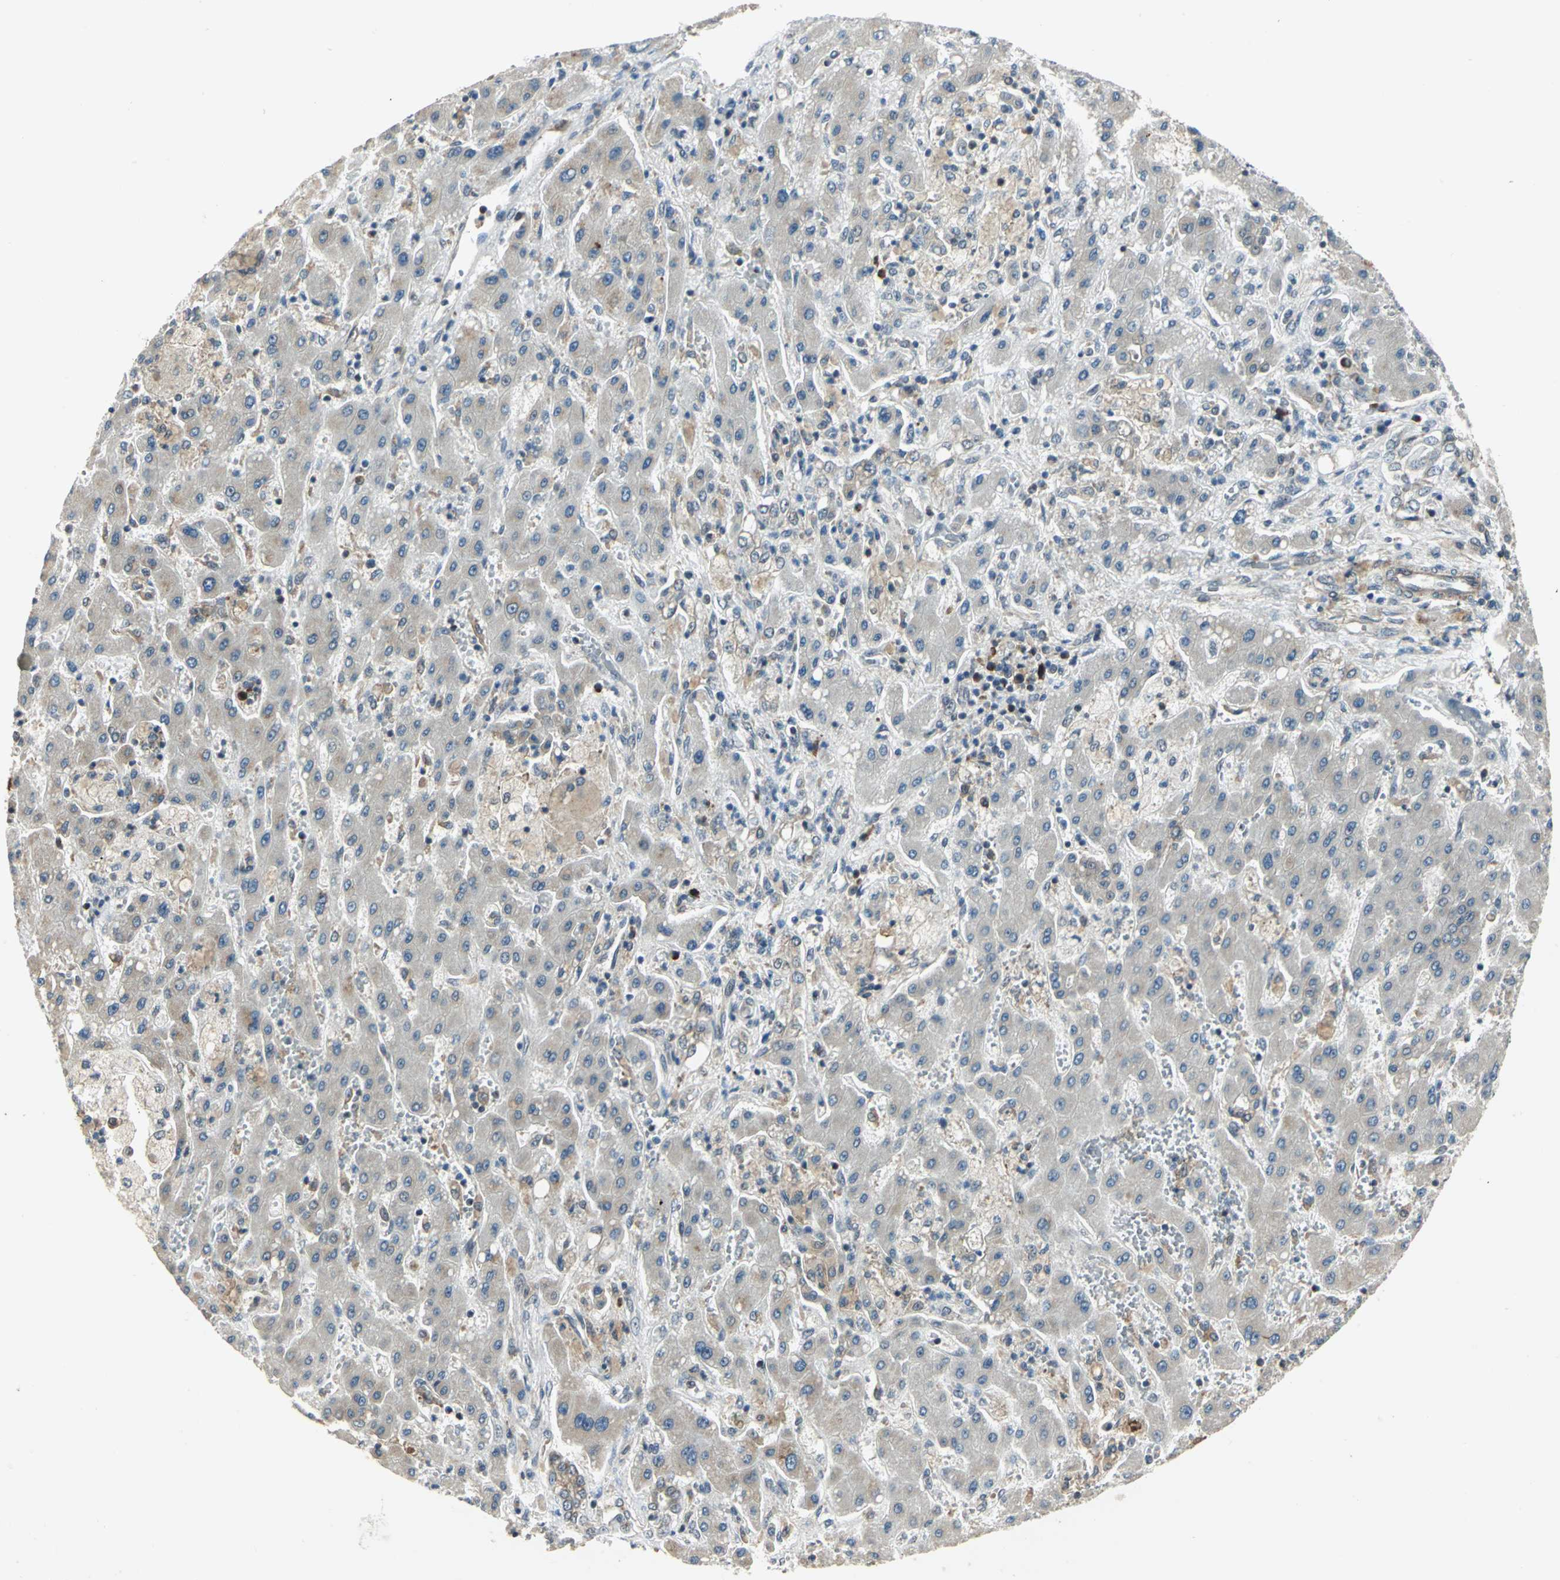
{"staining": {"intensity": "weak", "quantity": "<25%", "location": "cytoplasmic/membranous"}, "tissue": "liver cancer", "cell_type": "Tumor cells", "image_type": "cancer", "snomed": [{"axis": "morphology", "description": "Cholangiocarcinoma"}, {"axis": "topography", "description": "Liver"}], "caption": "Immunohistochemistry (IHC) micrograph of cholangiocarcinoma (liver) stained for a protein (brown), which demonstrates no expression in tumor cells.", "gene": "PLAGL2", "patient": {"sex": "male", "age": 50}}